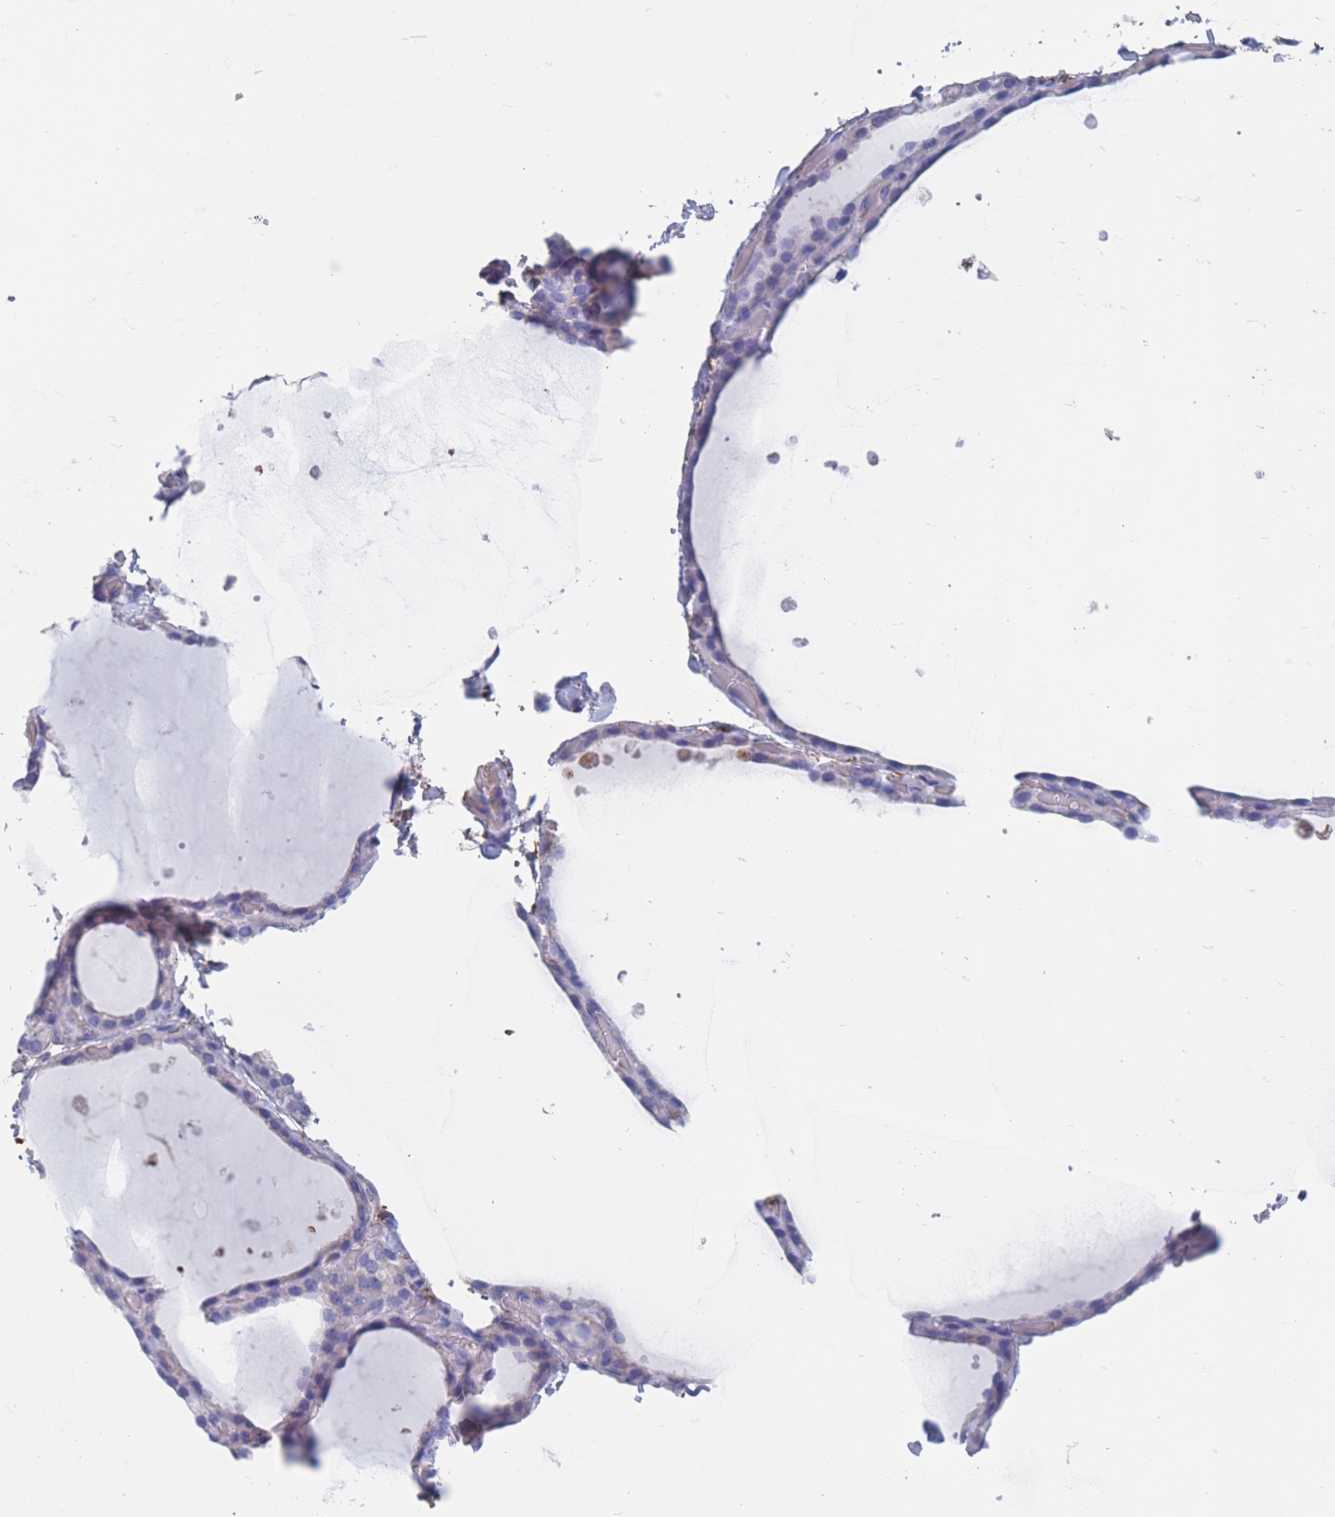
{"staining": {"intensity": "moderate", "quantity": "<25%", "location": "cytoplasmic/membranous"}, "tissue": "thyroid gland", "cell_type": "Glandular cells", "image_type": "normal", "snomed": [{"axis": "morphology", "description": "Normal tissue, NOS"}, {"axis": "topography", "description": "Thyroid gland"}], "caption": "Immunohistochemistry (IHC) of benign human thyroid gland displays low levels of moderate cytoplasmic/membranous expression in about <25% of glandular cells.", "gene": "ADH1A", "patient": {"sex": "female", "age": 44}}